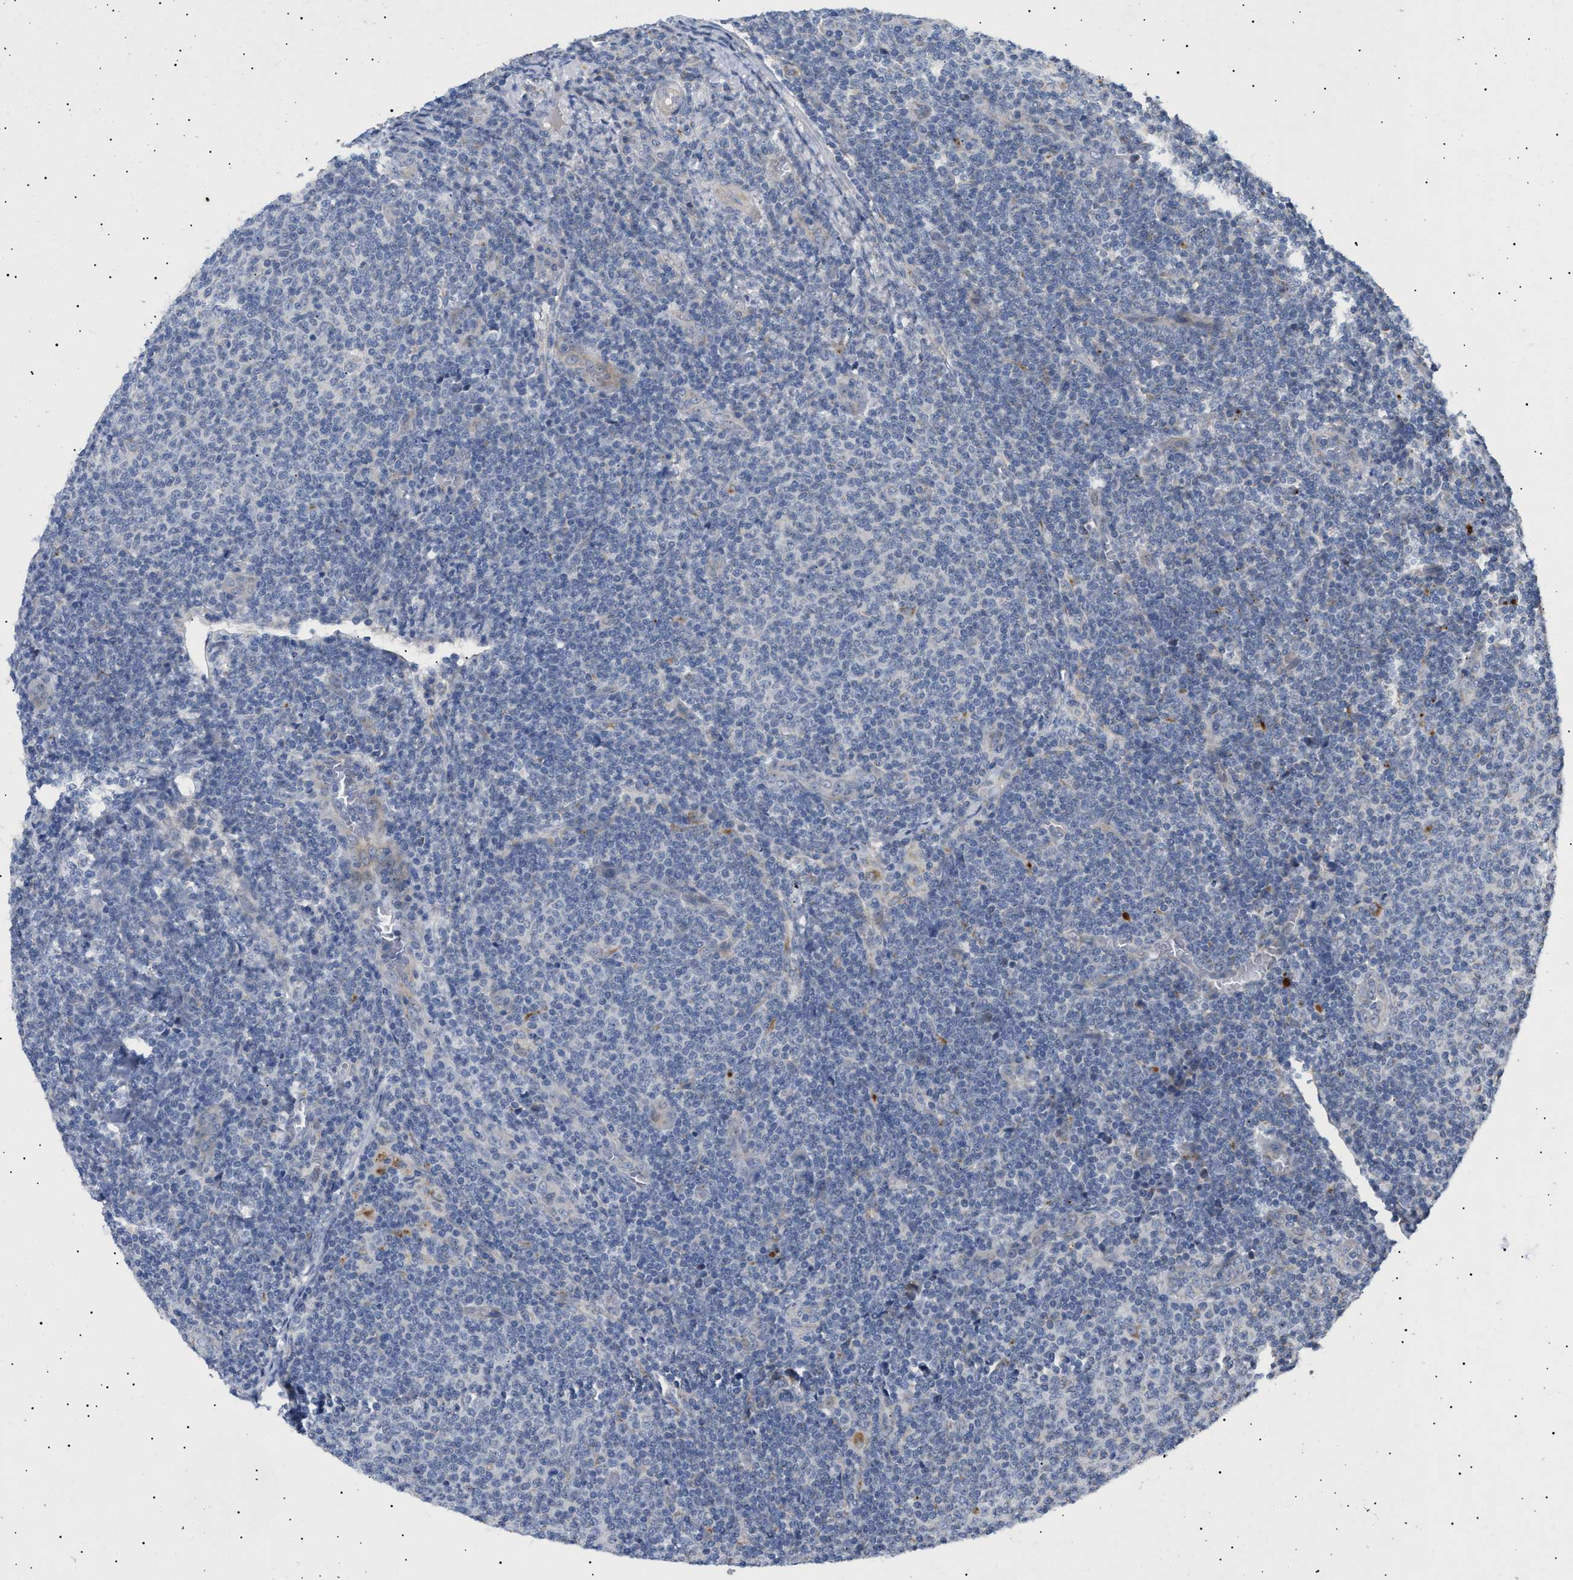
{"staining": {"intensity": "negative", "quantity": "none", "location": "none"}, "tissue": "lymphoma", "cell_type": "Tumor cells", "image_type": "cancer", "snomed": [{"axis": "morphology", "description": "Malignant lymphoma, non-Hodgkin's type, Low grade"}, {"axis": "topography", "description": "Lymph node"}], "caption": "Malignant lymphoma, non-Hodgkin's type (low-grade) was stained to show a protein in brown. There is no significant expression in tumor cells. (DAB (3,3'-diaminobenzidine) immunohistochemistry with hematoxylin counter stain).", "gene": "SIRT5", "patient": {"sex": "male", "age": 66}}